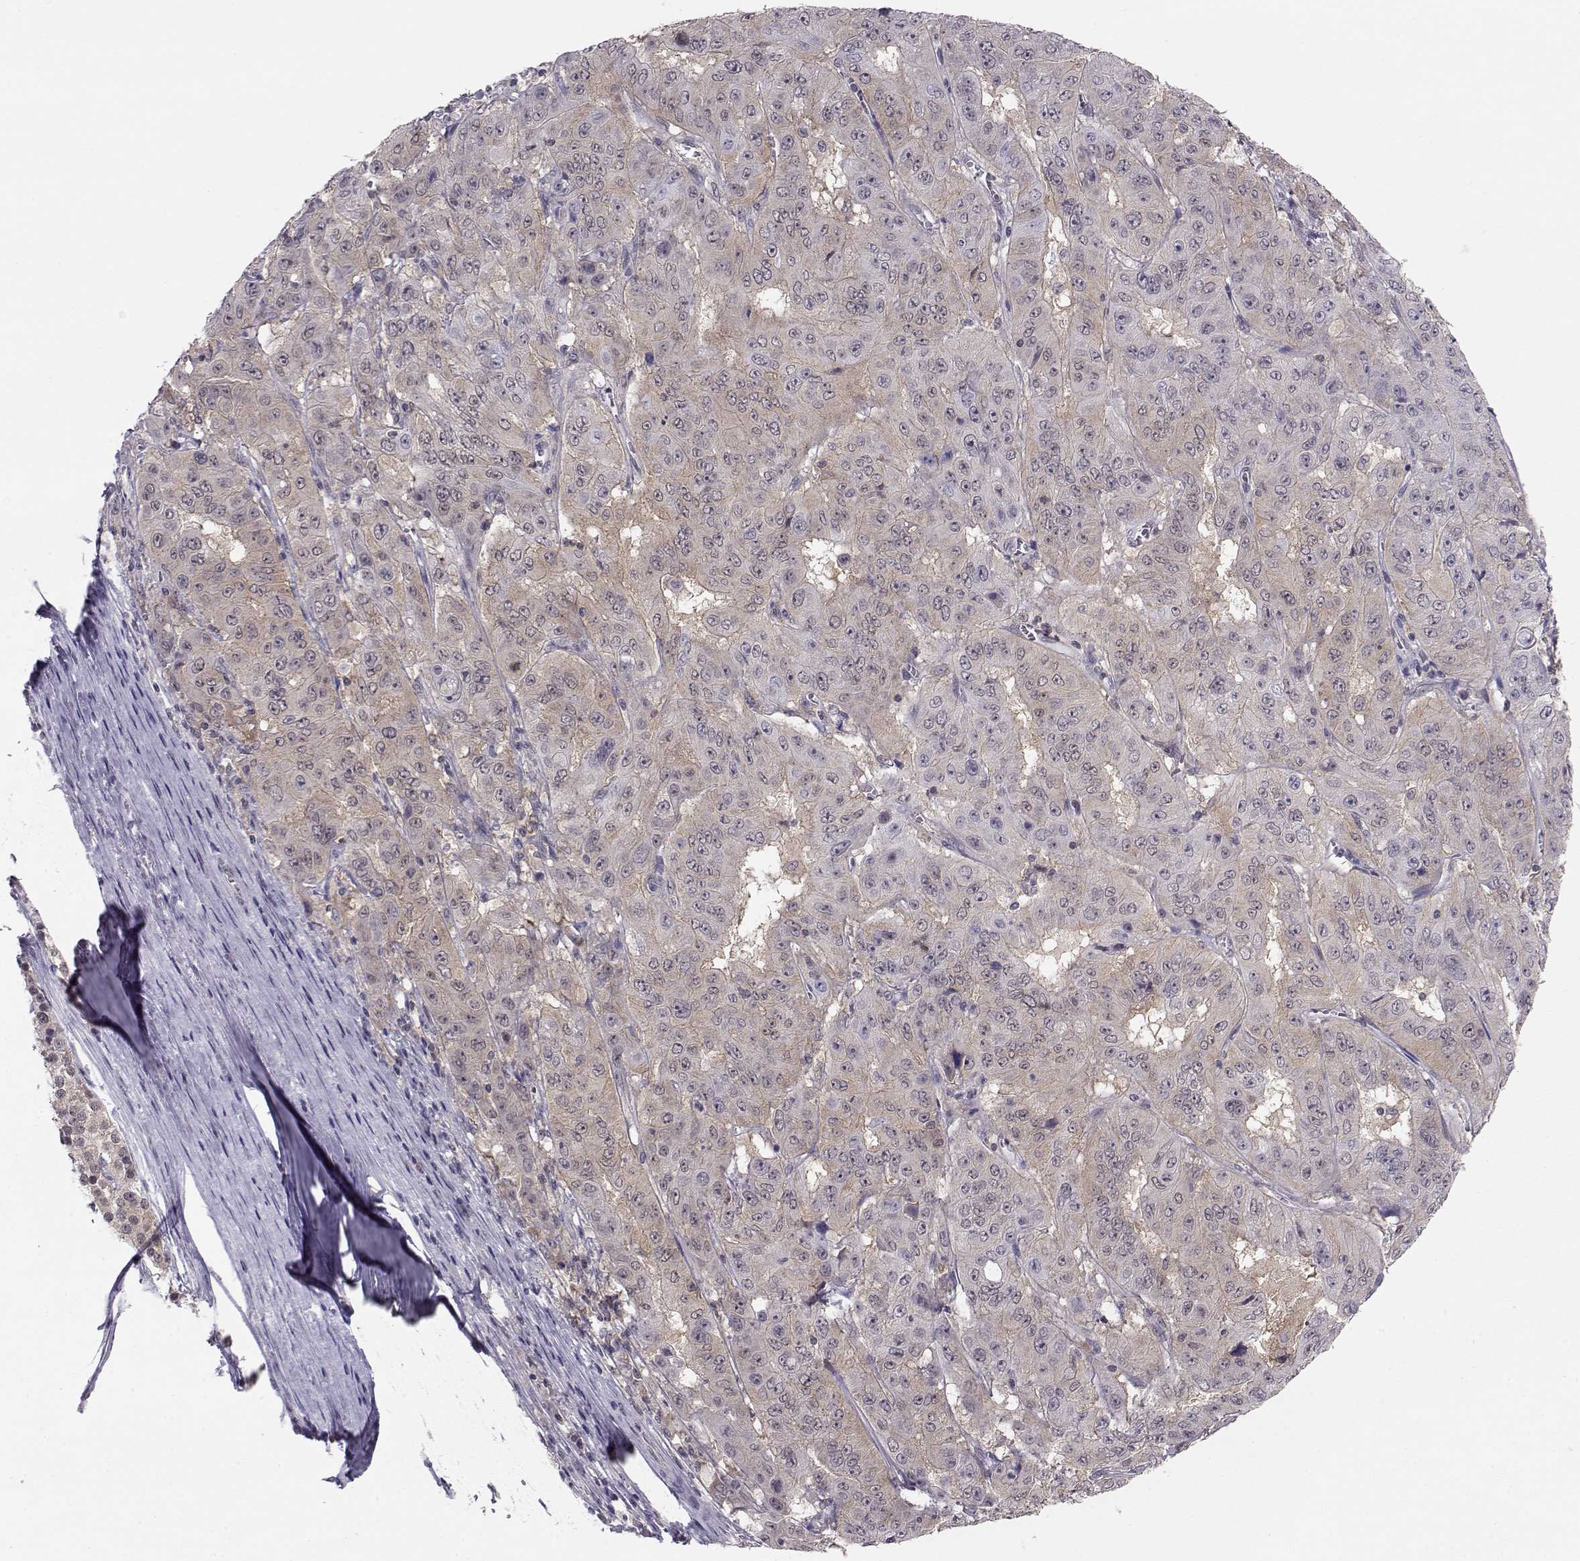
{"staining": {"intensity": "weak", "quantity": ">75%", "location": "cytoplasmic/membranous"}, "tissue": "pancreatic cancer", "cell_type": "Tumor cells", "image_type": "cancer", "snomed": [{"axis": "morphology", "description": "Adenocarcinoma, NOS"}, {"axis": "topography", "description": "Pancreas"}], "caption": "A low amount of weak cytoplasmic/membranous expression is appreciated in approximately >75% of tumor cells in adenocarcinoma (pancreatic) tissue. (DAB (3,3'-diaminobenzidine) IHC with brightfield microscopy, high magnification).", "gene": "KIF13B", "patient": {"sex": "male", "age": 63}}